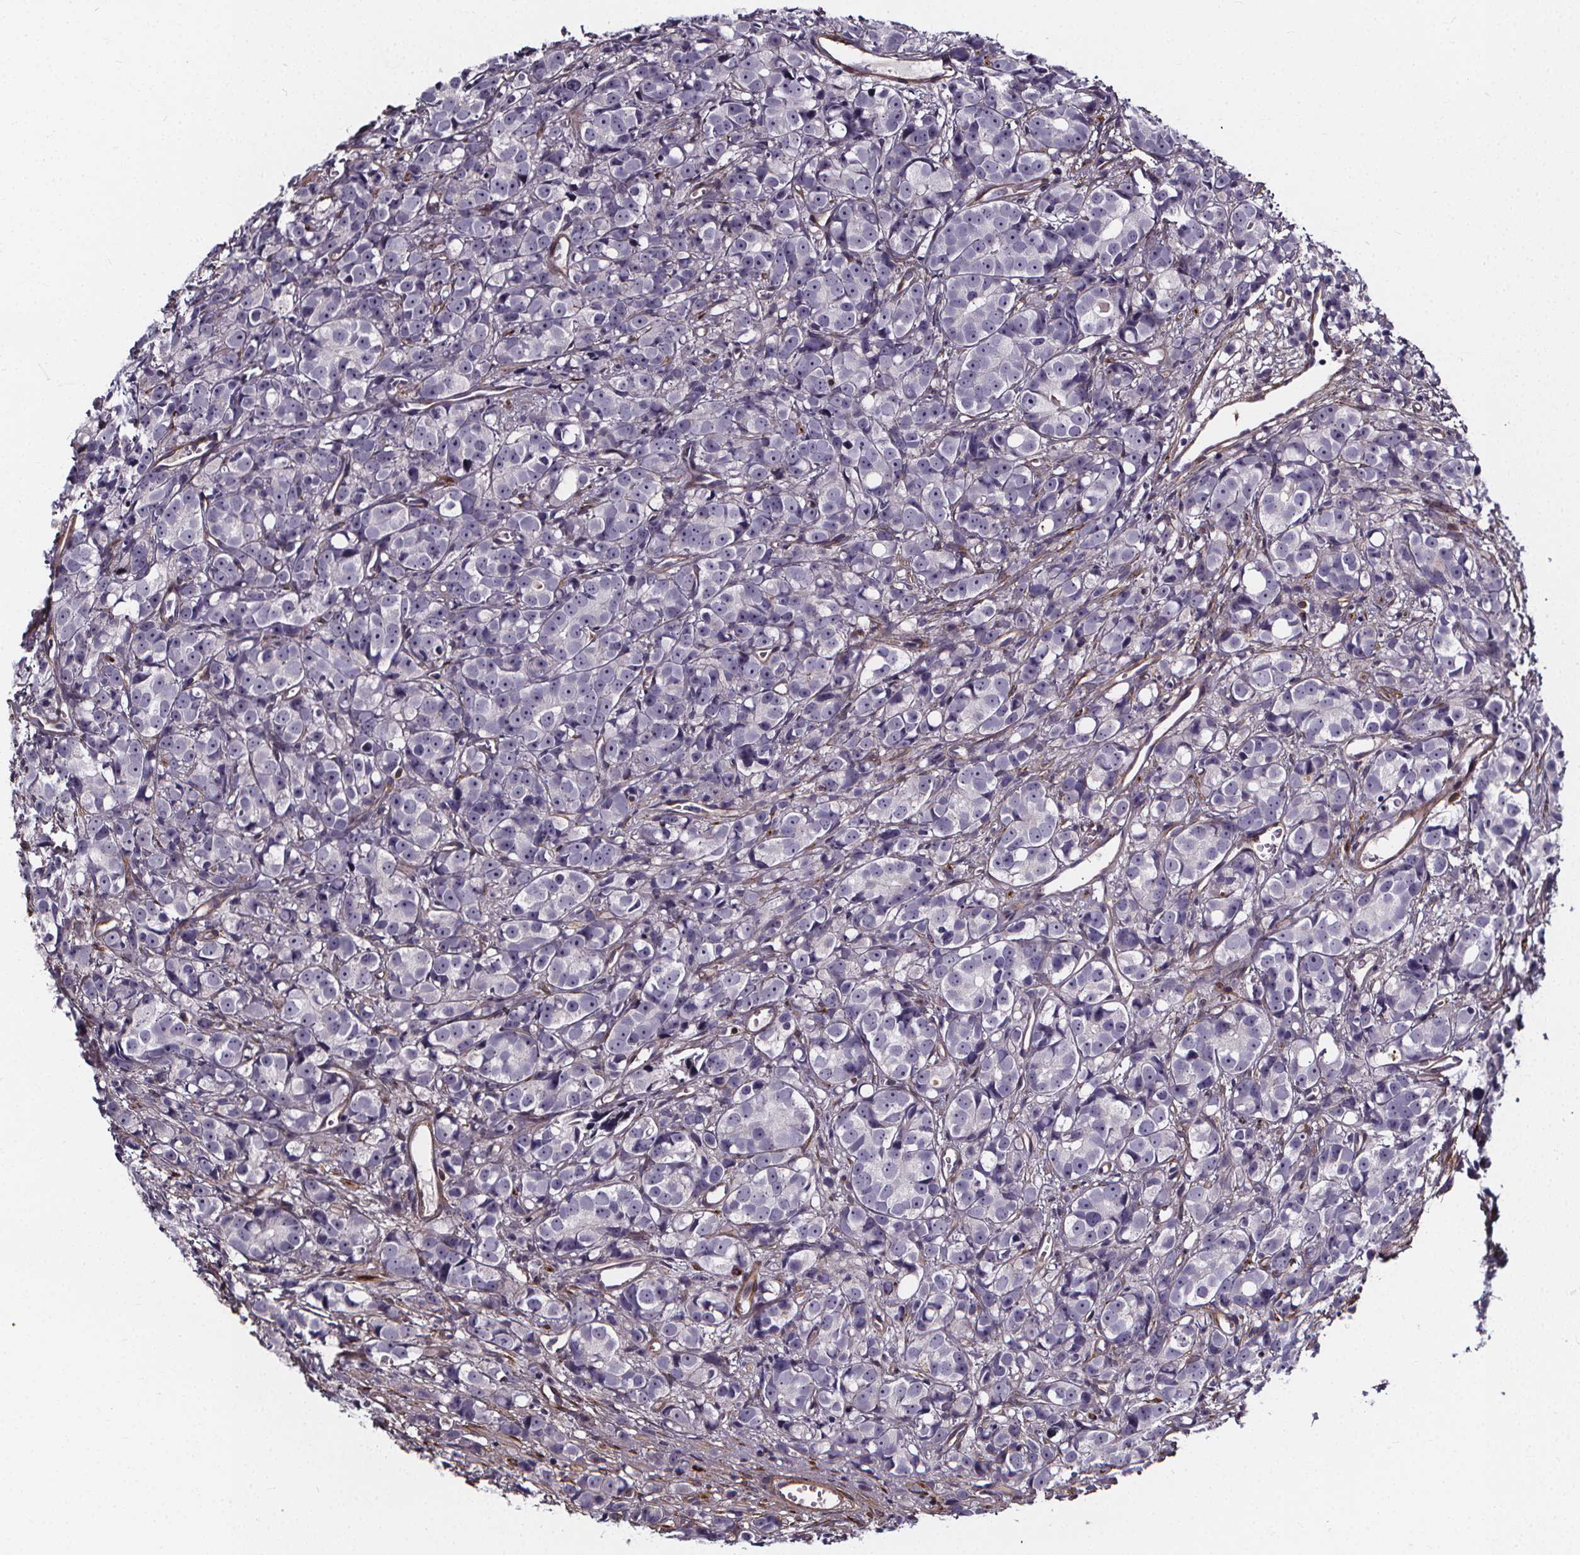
{"staining": {"intensity": "negative", "quantity": "none", "location": "none"}, "tissue": "prostate cancer", "cell_type": "Tumor cells", "image_type": "cancer", "snomed": [{"axis": "morphology", "description": "Adenocarcinoma, High grade"}, {"axis": "topography", "description": "Prostate"}], "caption": "The photomicrograph exhibits no staining of tumor cells in prostate cancer (high-grade adenocarcinoma). (DAB IHC, high magnification).", "gene": "AEBP1", "patient": {"sex": "male", "age": 77}}